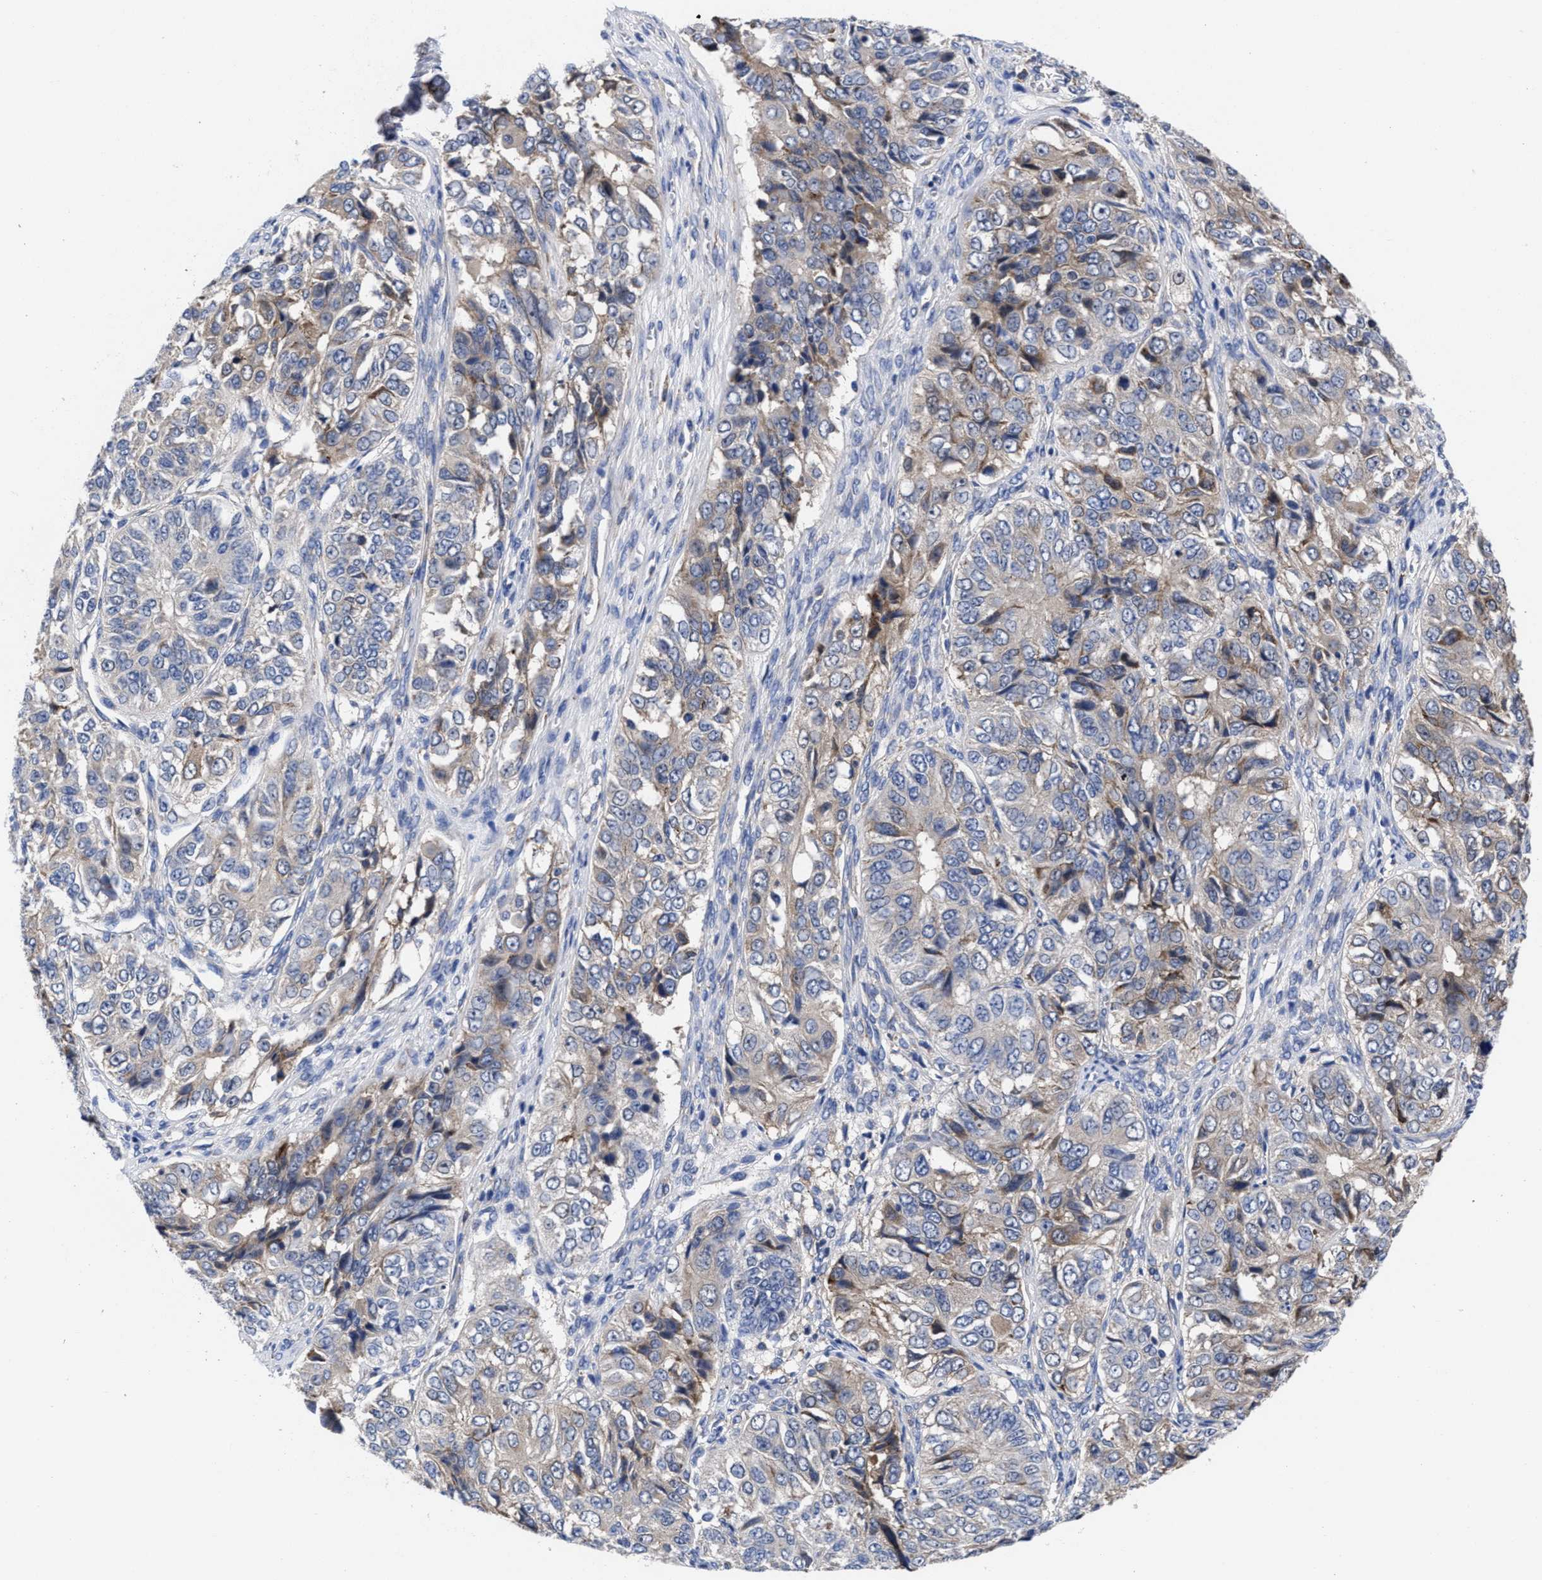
{"staining": {"intensity": "weak", "quantity": ">75%", "location": "cytoplasmic/membranous"}, "tissue": "ovarian cancer", "cell_type": "Tumor cells", "image_type": "cancer", "snomed": [{"axis": "morphology", "description": "Carcinoma, endometroid"}, {"axis": "topography", "description": "Ovary"}], "caption": "A histopathology image showing weak cytoplasmic/membranous staining in about >75% of tumor cells in ovarian cancer, as visualized by brown immunohistochemical staining.", "gene": "TXNDC17", "patient": {"sex": "female", "age": 51}}